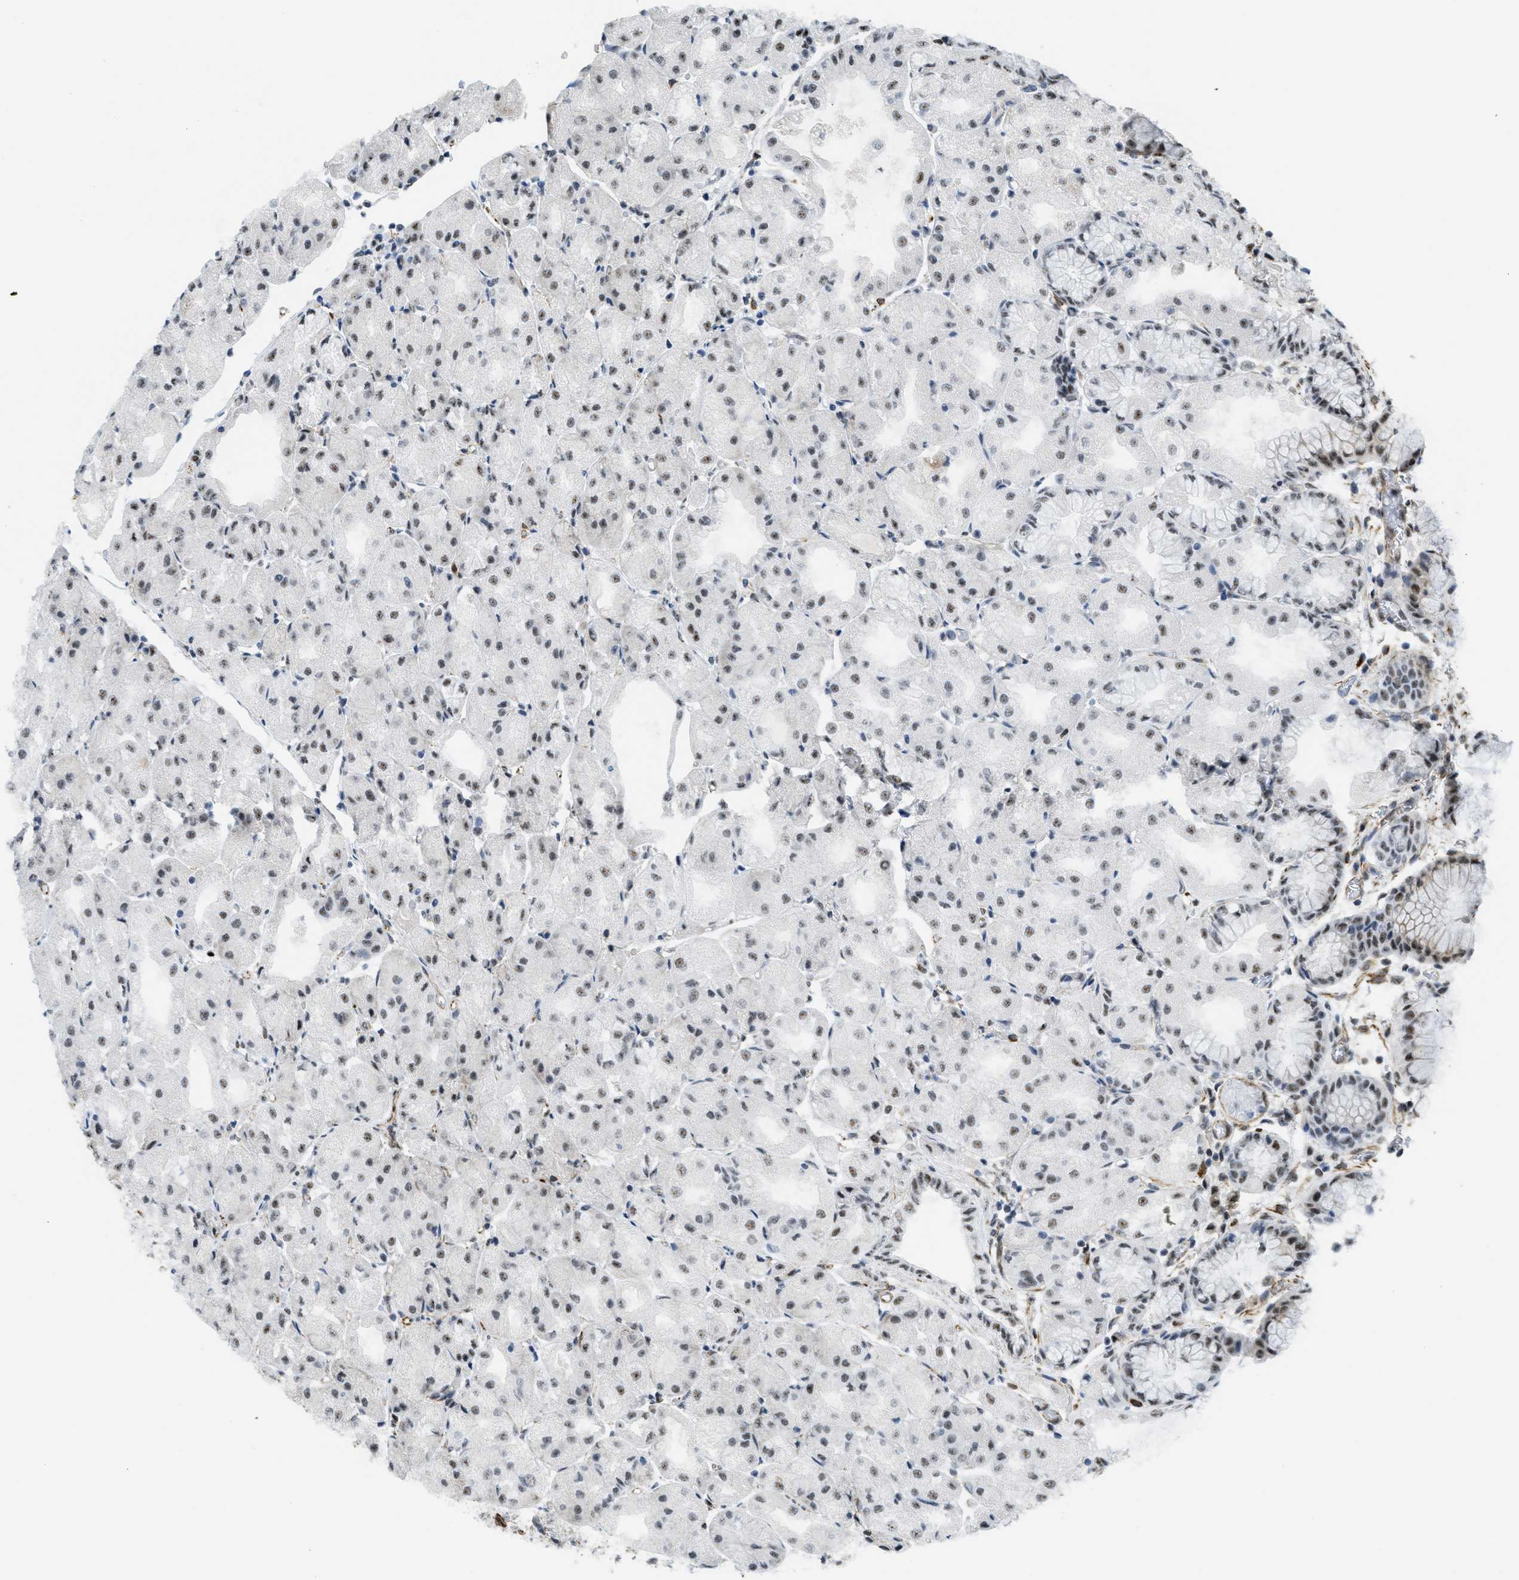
{"staining": {"intensity": "moderate", "quantity": ">75%", "location": "nuclear"}, "tissue": "stomach", "cell_type": "Glandular cells", "image_type": "normal", "snomed": [{"axis": "morphology", "description": "Normal tissue, NOS"}, {"axis": "topography", "description": "Stomach, upper"}], "caption": "High-magnification brightfield microscopy of benign stomach stained with DAB (3,3'-diaminobenzidine) (brown) and counterstained with hematoxylin (blue). glandular cells exhibit moderate nuclear positivity is seen in approximately>75% of cells.", "gene": "LRRC8B", "patient": {"sex": "male", "age": 72}}